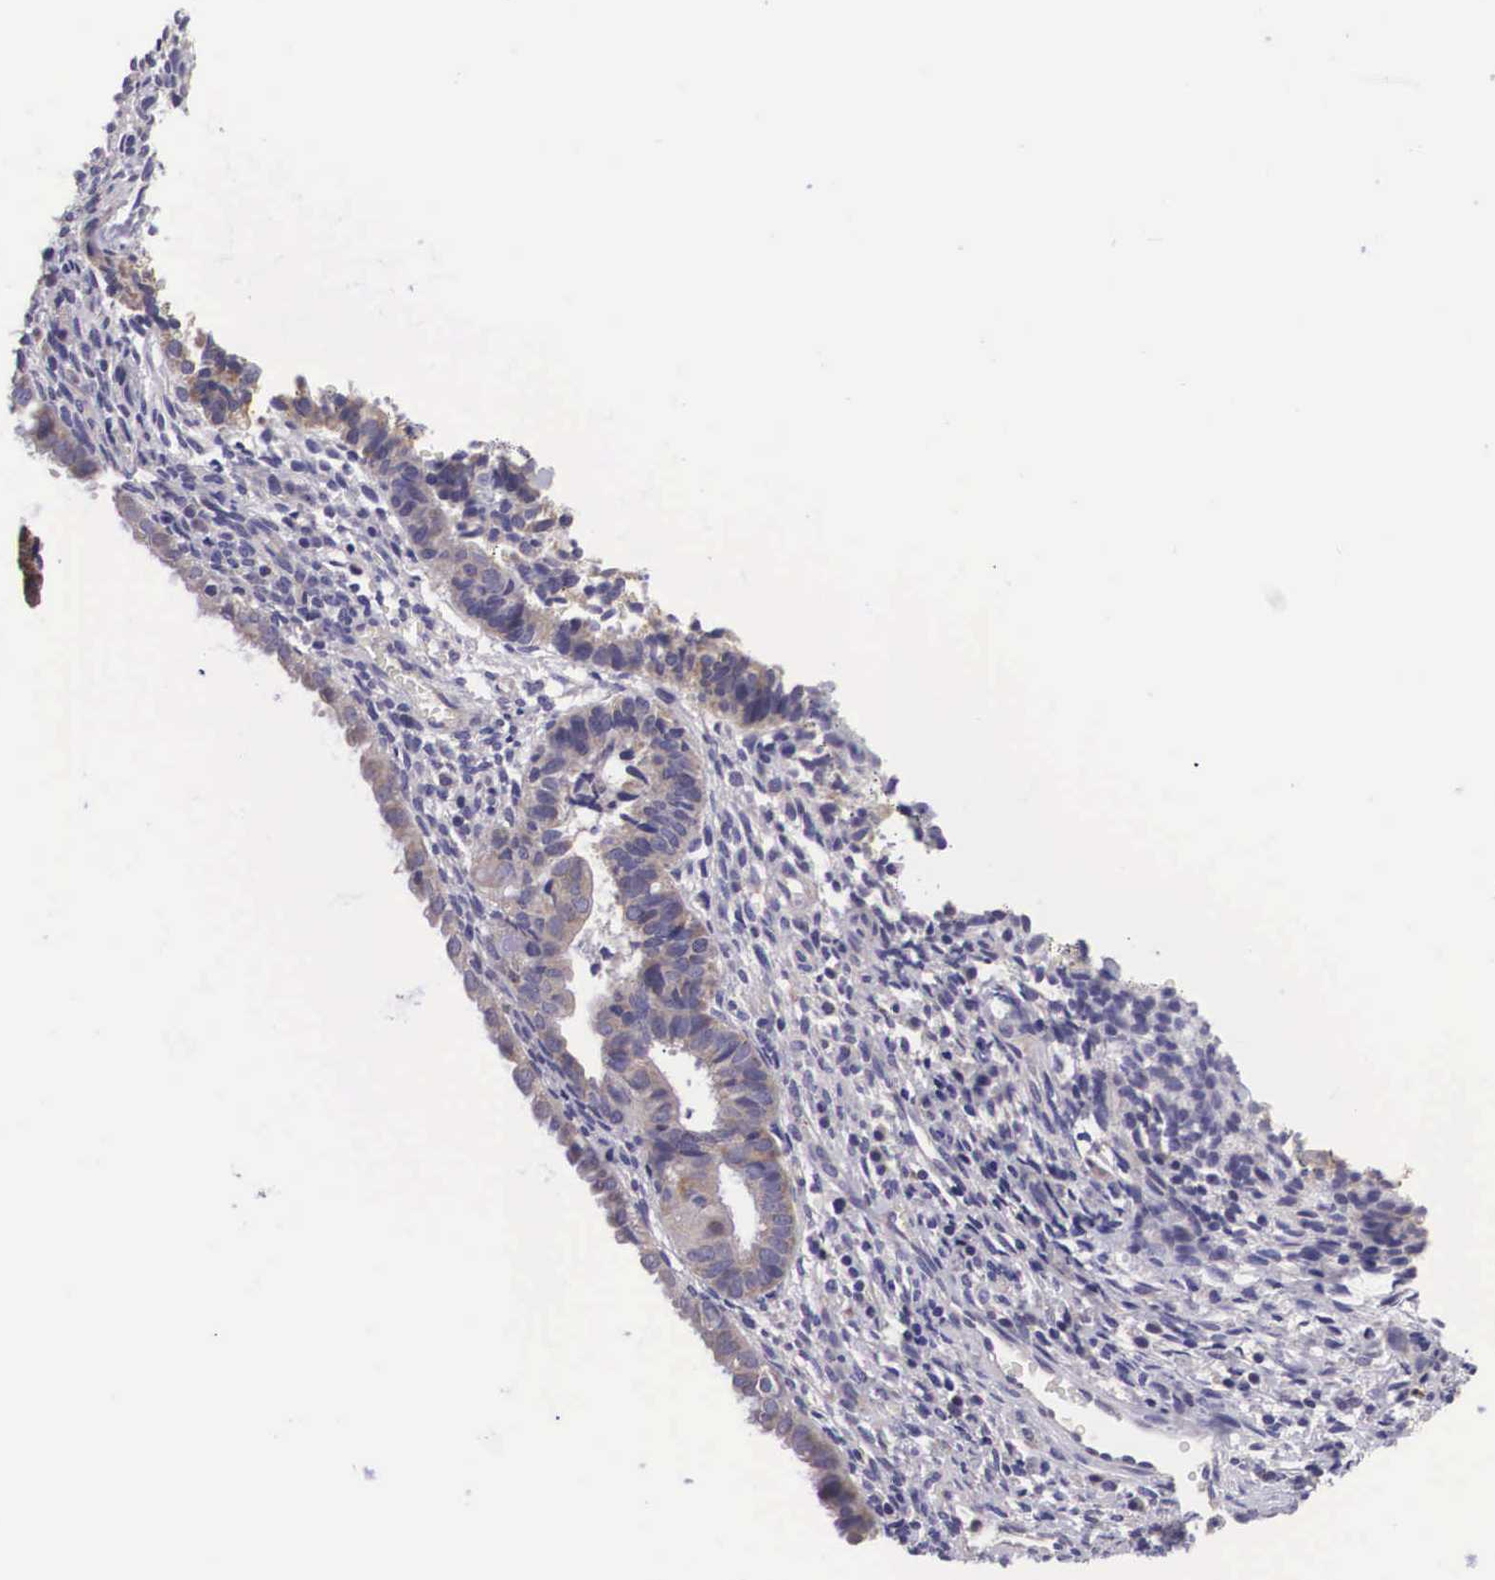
{"staining": {"intensity": "weak", "quantity": "25%-75%", "location": "cytoplasmic/membranous"}, "tissue": "endometrial cancer", "cell_type": "Tumor cells", "image_type": "cancer", "snomed": [{"axis": "morphology", "description": "Adenocarcinoma, NOS"}, {"axis": "topography", "description": "Endometrium"}], "caption": "Immunohistochemical staining of endometrial adenocarcinoma displays weak cytoplasmic/membranous protein staining in approximately 25%-75% of tumor cells.", "gene": "ARG2", "patient": {"sex": "female", "age": 63}}